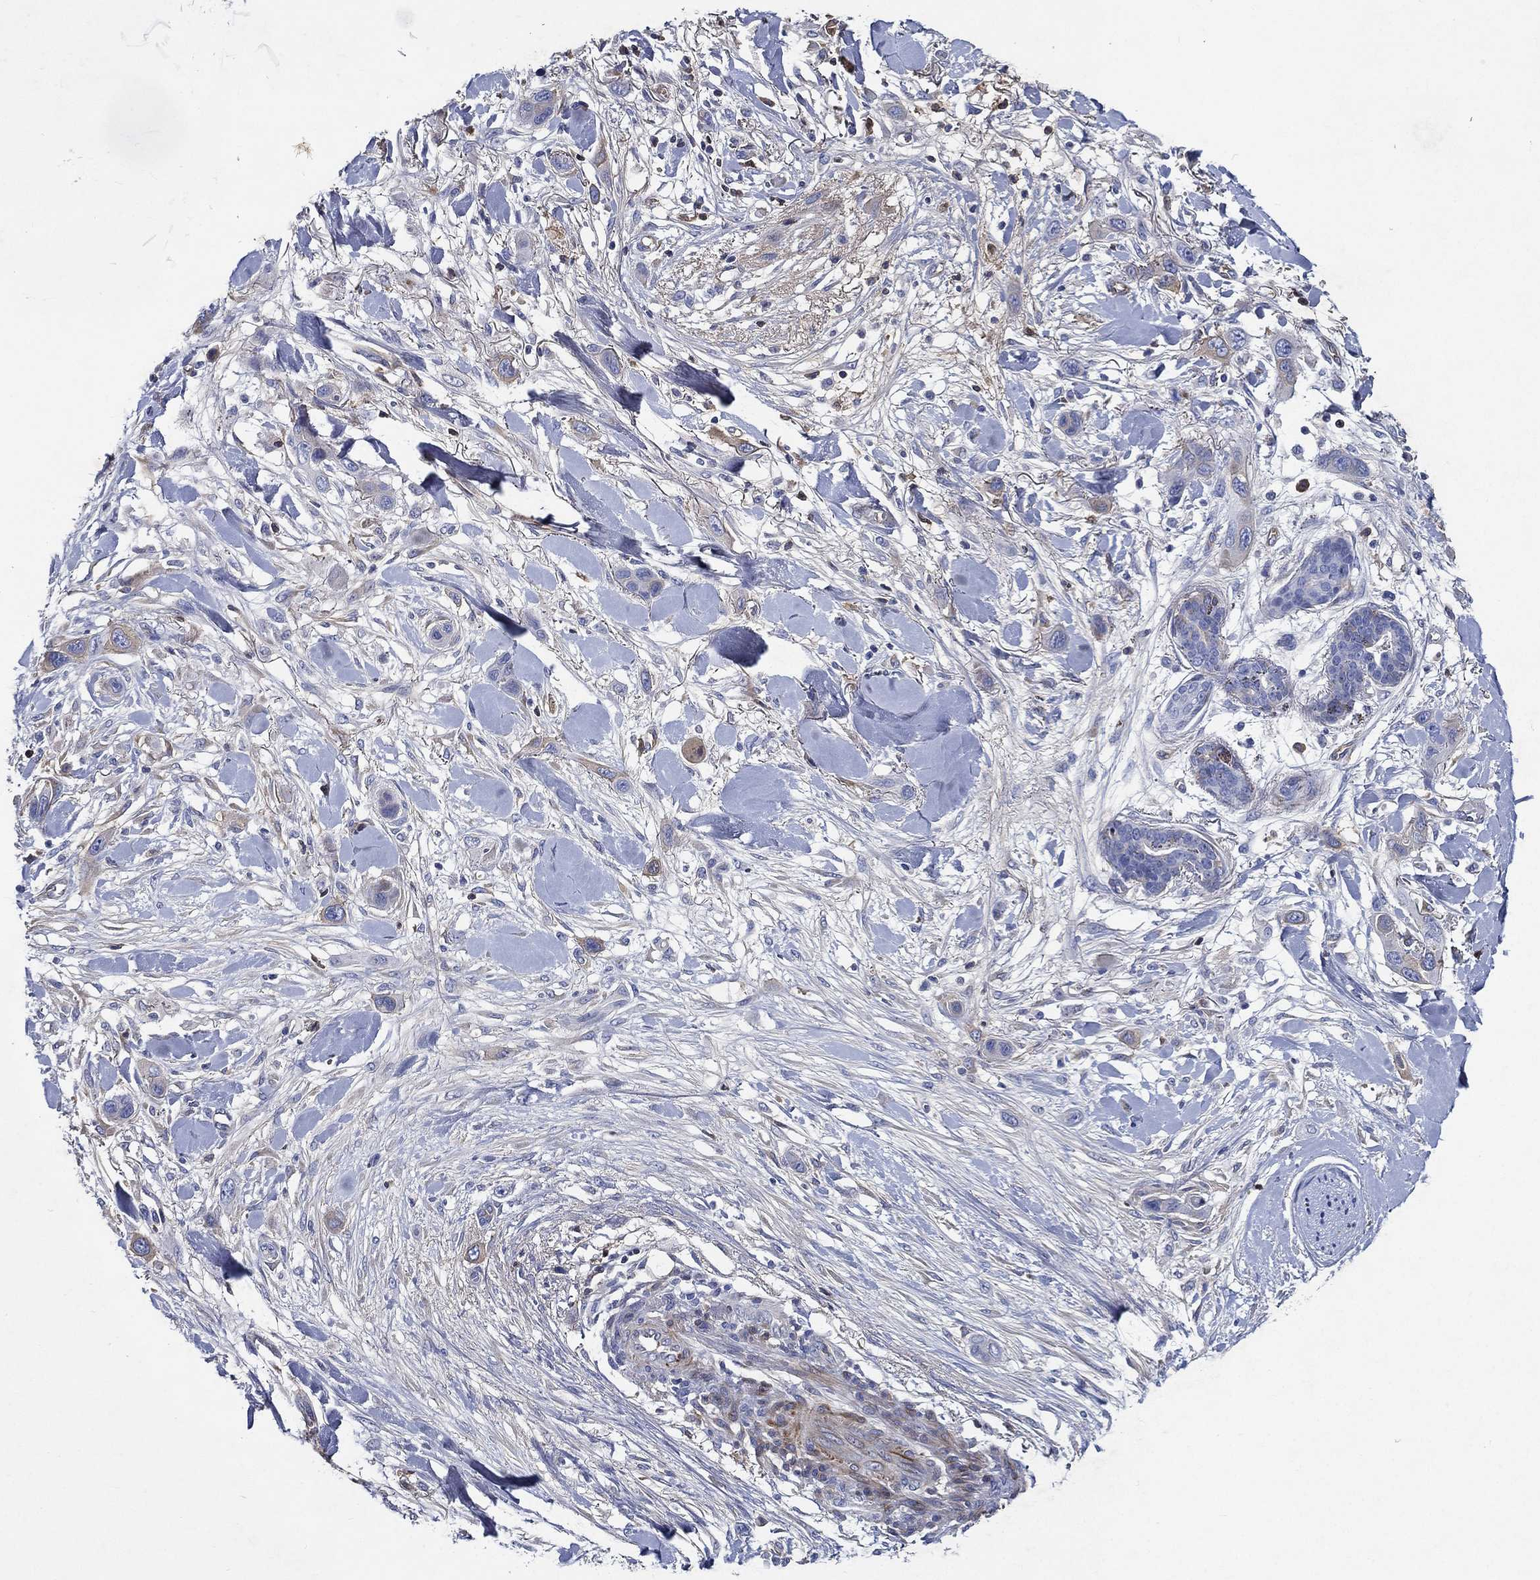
{"staining": {"intensity": "weak", "quantity": "<25%", "location": "cytoplasmic/membranous"}, "tissue": "skin cancer", "cell_type": "Tumor cells", "image_type": "cancer", "snomed": [{"axis": "morphology", "description": "Squamous cell carcinoma, NOS"}, {"axis": "topography", "description": "Skin"}], "caption": "Immunohistochemistry micrograph of human squamous cell carcinoma (skin) stained for a protein (brown), which demonstrates no staining in tumor cells.", "gene": "TMPRSS11D", "patient": {"sex": "male", "age": 79}}